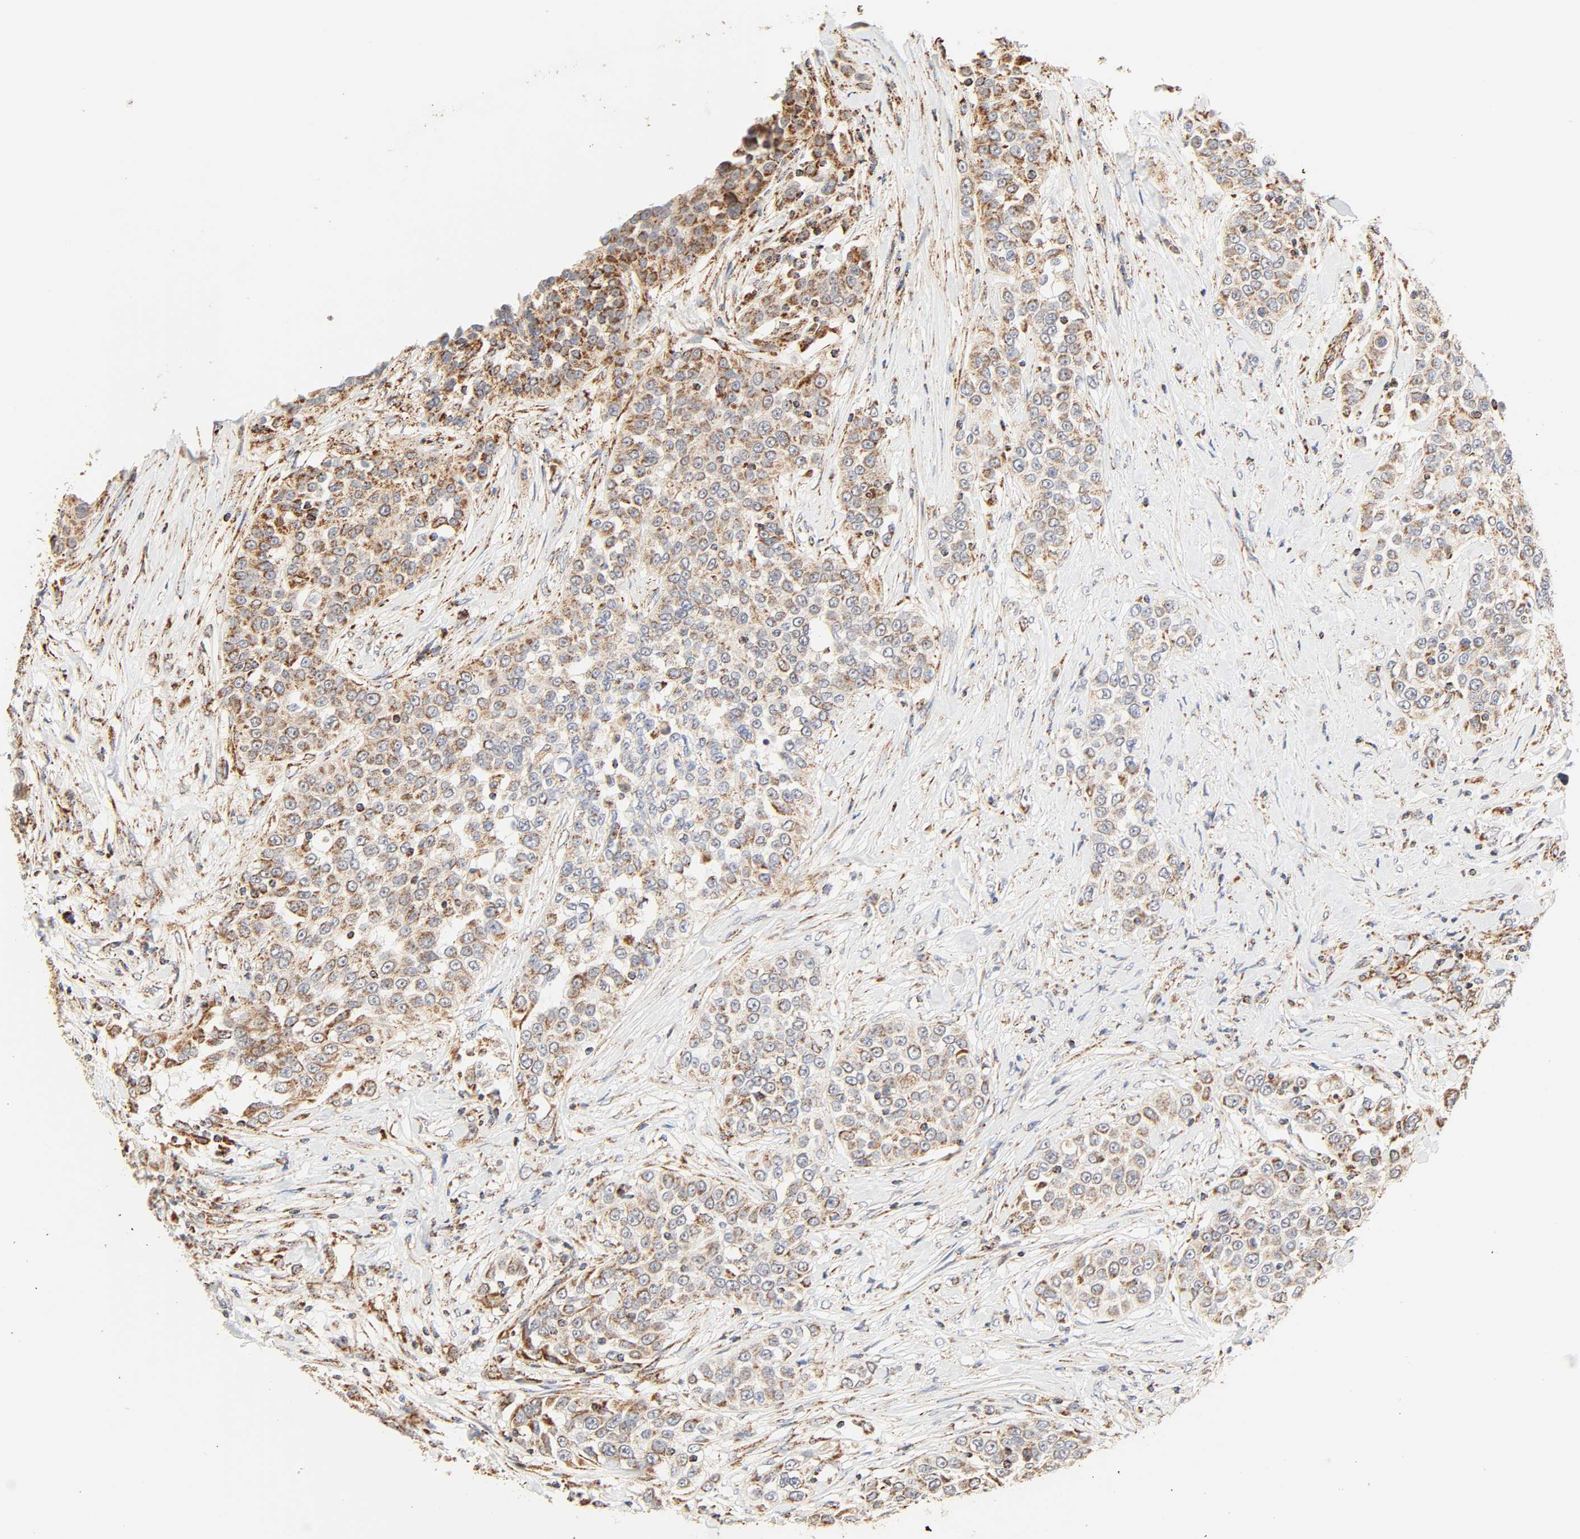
{"staining": {"intensity": "moderate", "quantity": ">75%", "location": "cytoplasmic/membranous"}, "tissue": "urothelial cancer", "cell_type": "Tumor cells", "image_type": "cancer", "snomed": [{"axis": "morphology", "description": "Urothelial carcinoma, High grade"}, {"axis": "topography", "description": "Urinary bladder"}], "caption": "Protein expression analysis of human urothelial carcinoma (high-grade) reveals moderate cytoplasmic/membranous positivity in approximately >75% of tumor cells.", "gene": "ZMAT5", "patient": {"sex": "female", "age": 80}}